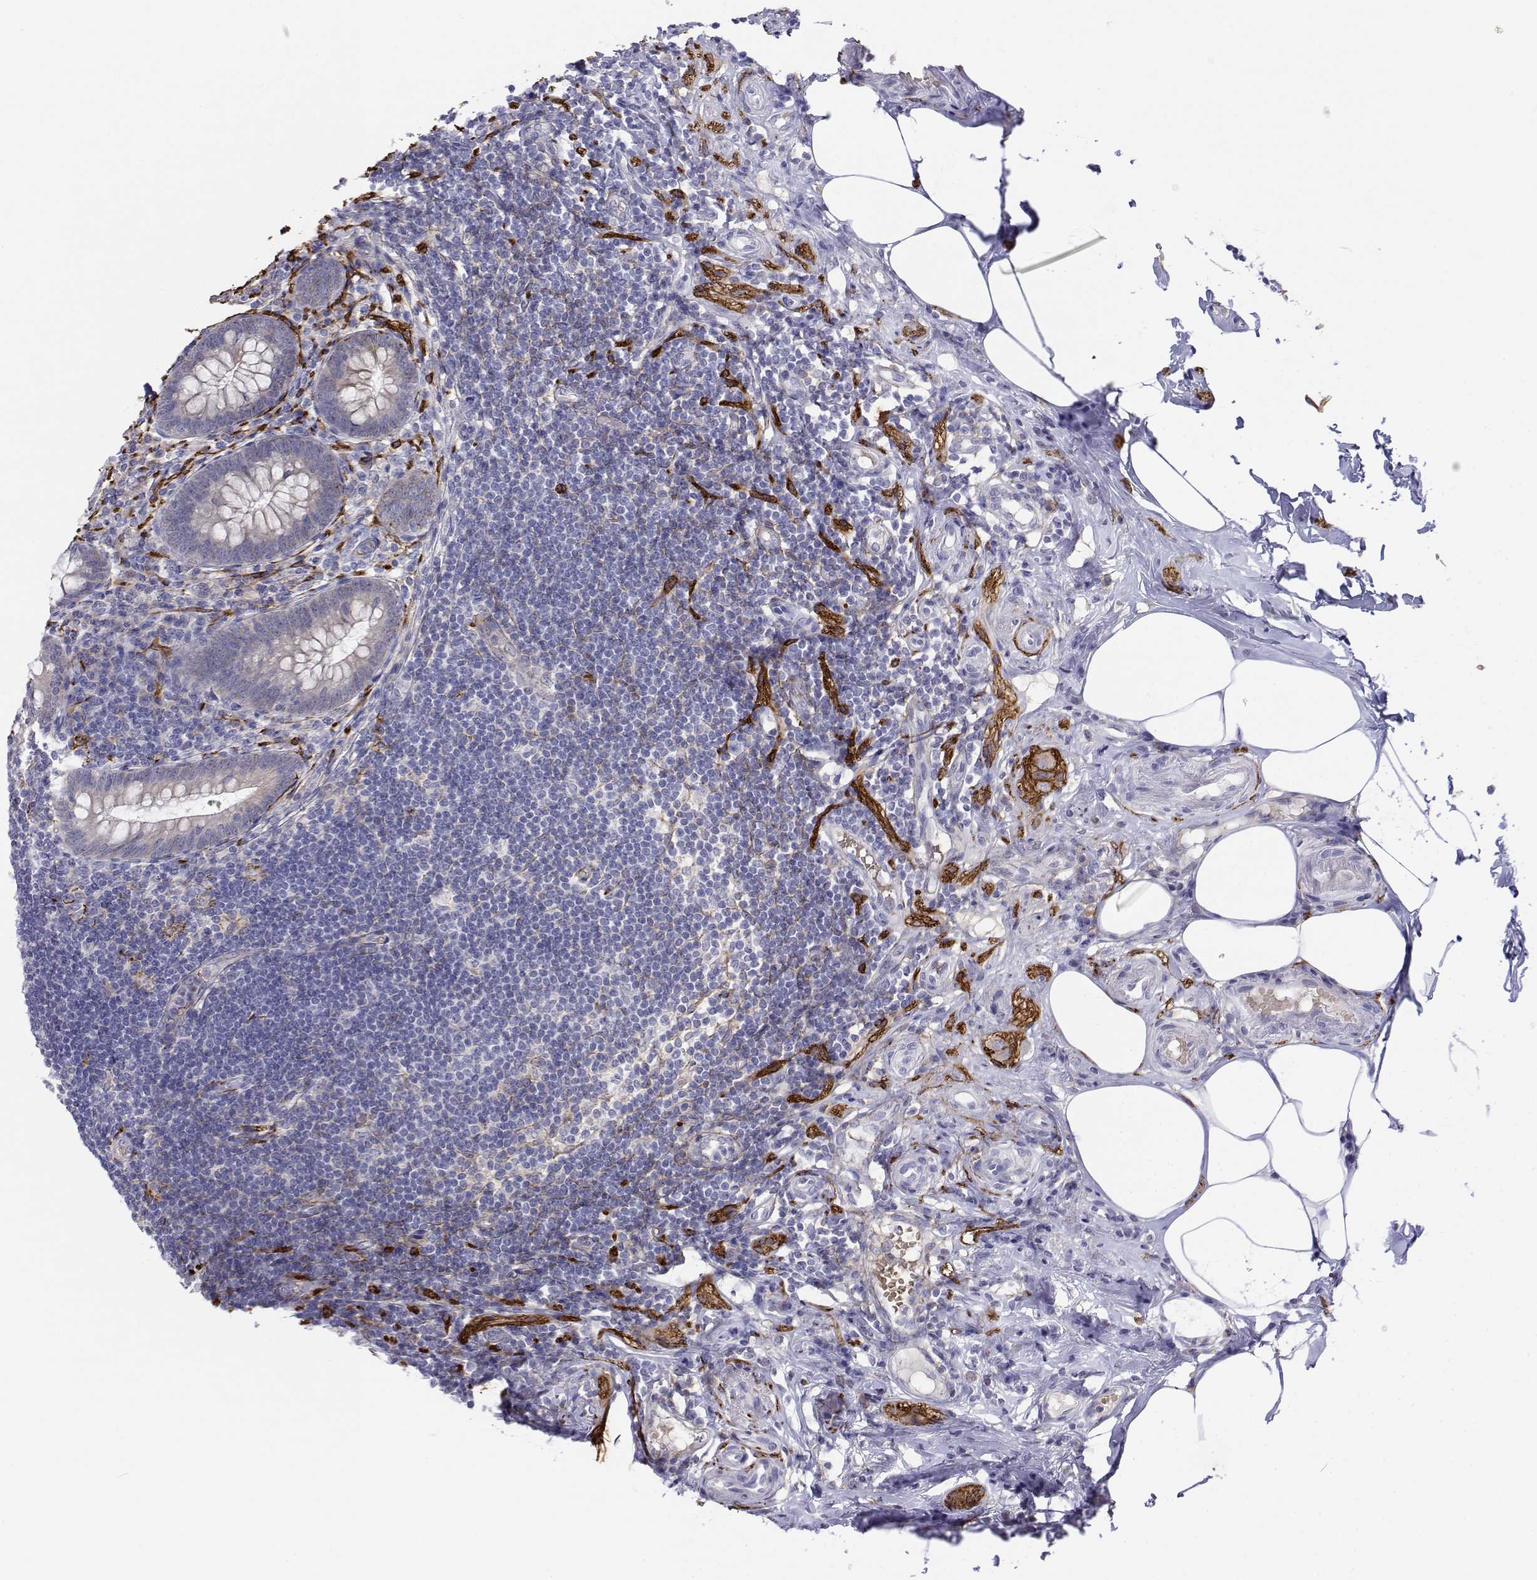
{"staining": {"intensity": "negative", "quantity": "none", "location": "none"}, "tissue": "appendix", "cell_type": "Glandular cells", "image_type": "normal", "snomed": [{"axis": "morphology", "description": "Normal tissue, NOS"}, {"axis": "topography", "description": "Appendix"}], "caption": "A high-resolution micrograph shows immunohistochemistry staining of benign appendix, which displays no significant expression in glandular cells. (DAB (3,3'-diaminobenzidine) immunohistochemistry, high magnification).", "gene": "CADM1", "patient": {"sex": "female", "age": 57}}